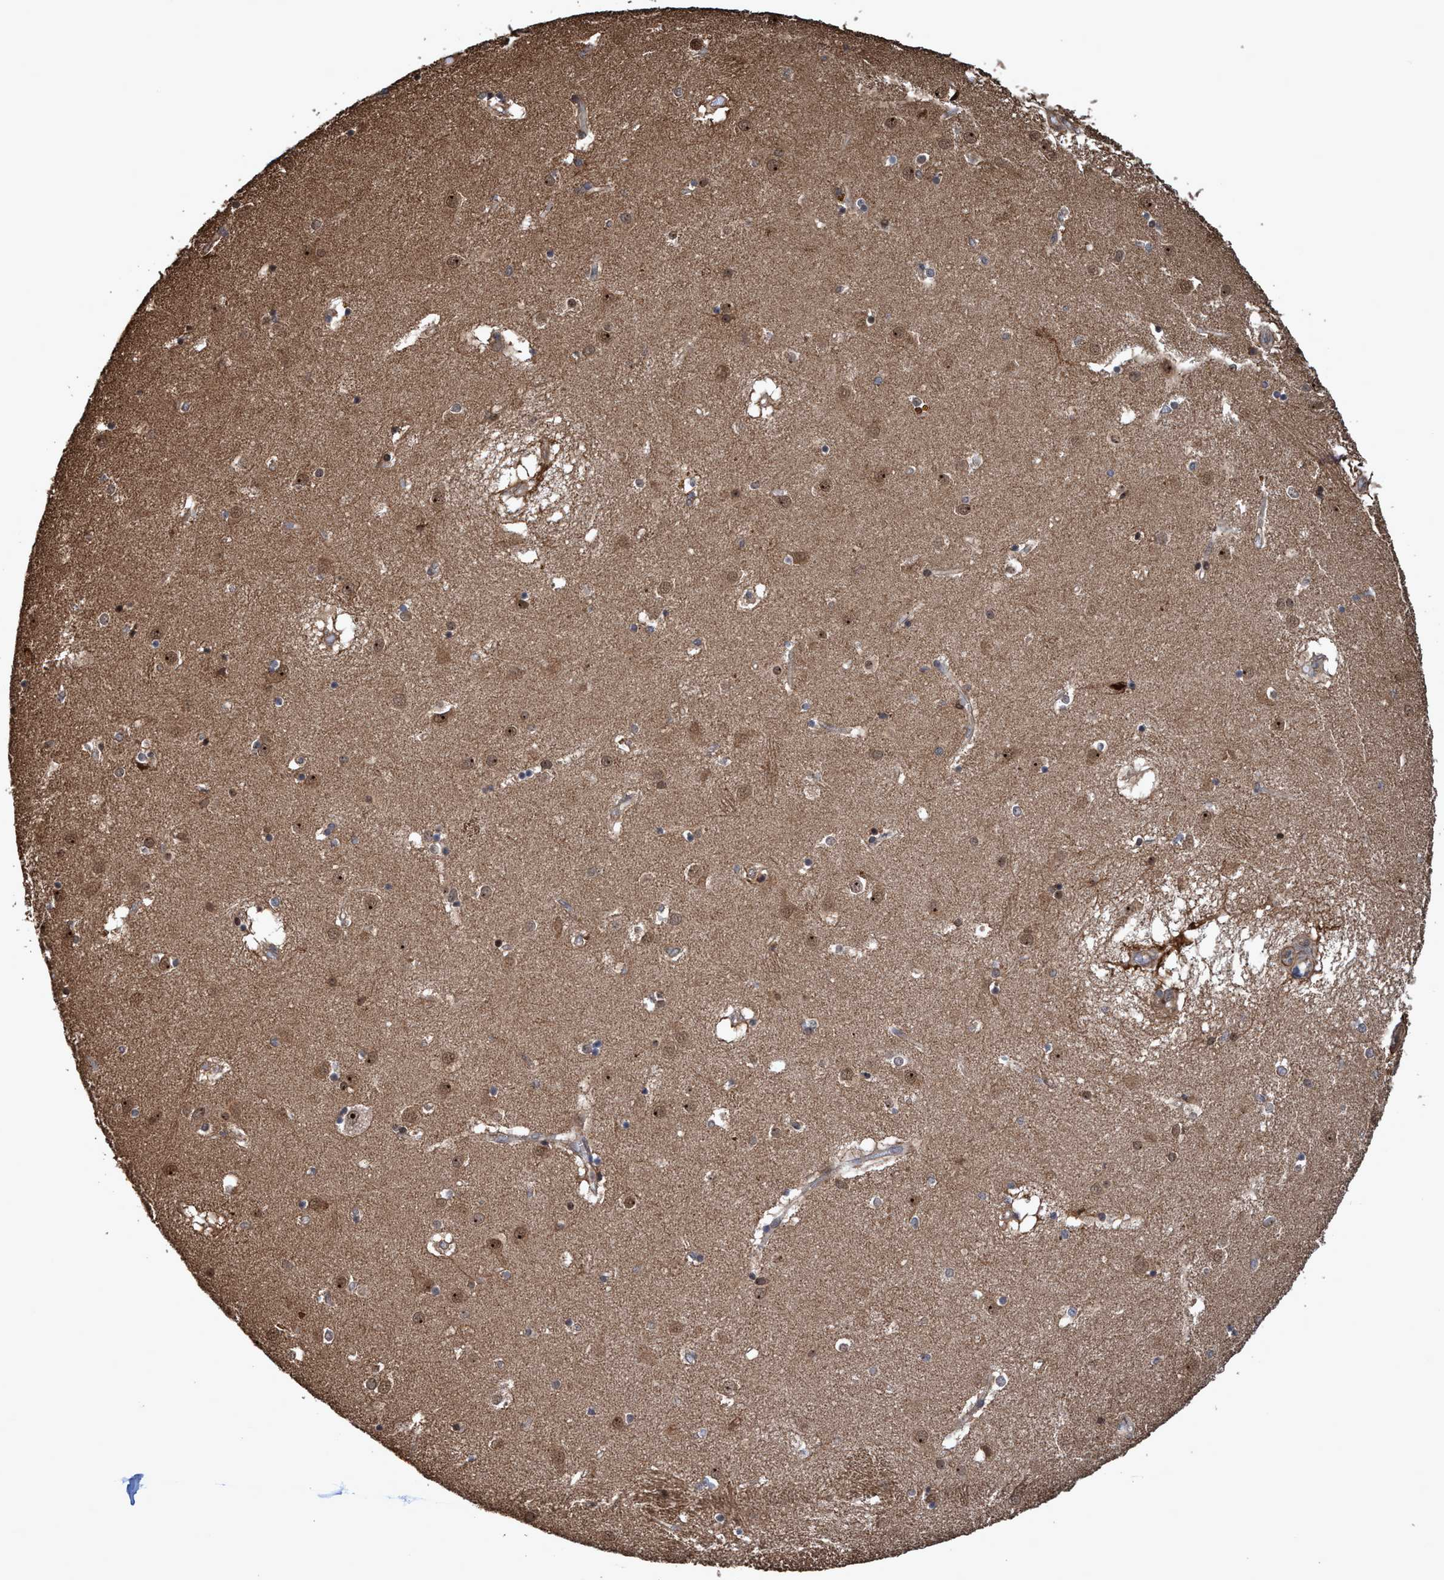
{"staining": {"intensity": "strong", "quantity": "<25%", "location": "nuclear"}, "tissue": "caudate", "cell_type": "Glial cells", "image_type": "normal", "snomed": [{"axis": "morphology", "description": "Normal tissue, NOS"}, {"axis": "topography", "description": "Lateral ventricle wall"}], "caption": "Immunohistochemical staining of unremarkable caudate reveals strong nuclear protein staining in approximately <25% of glial cells.", "gene": "TRPC7", "patient": {"sex": "male", "age": 70}}